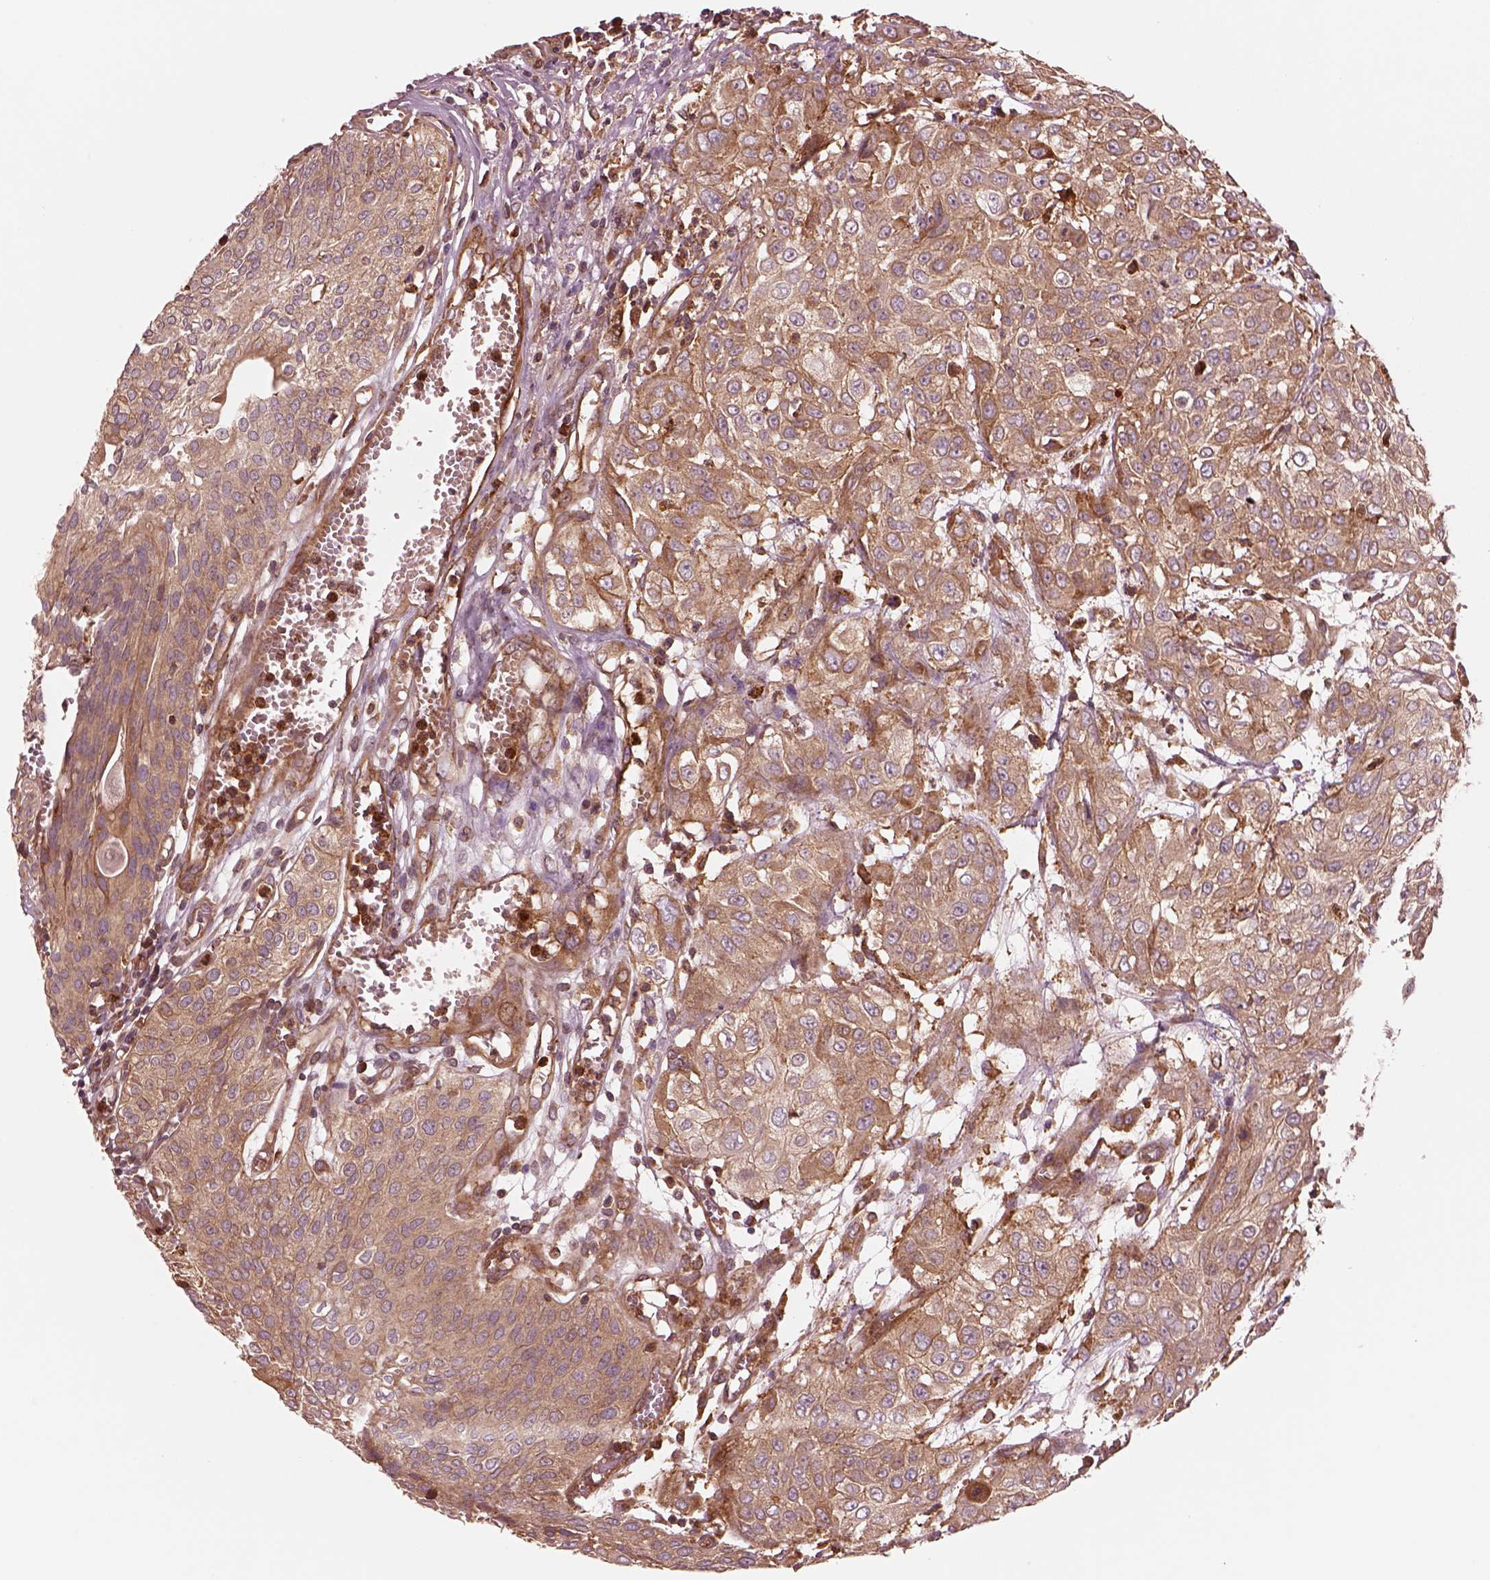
{"staining": {"intensity": "moderate", "quantity": "25%-75%", "location": "cytoplasmic/membranous"}, "tissue": "urothelial cancer", "cell_type": "Tumor cells", "image_type": "cancer", "snomed": [{"axis": "morphology", "description": "Urothelial carcinoma, High grade"}, {"axis": "topography", "description": "Urinary bladder"}], "caption": "Immunohistochemical staining of human urothelial cancer displays medium levels of moderate cytoplasmic/membranous protein staining in approximately 25%-75% of tumor cells.", "gene": "ASCC2", "patient": {"sex": "male", "age": 57}}